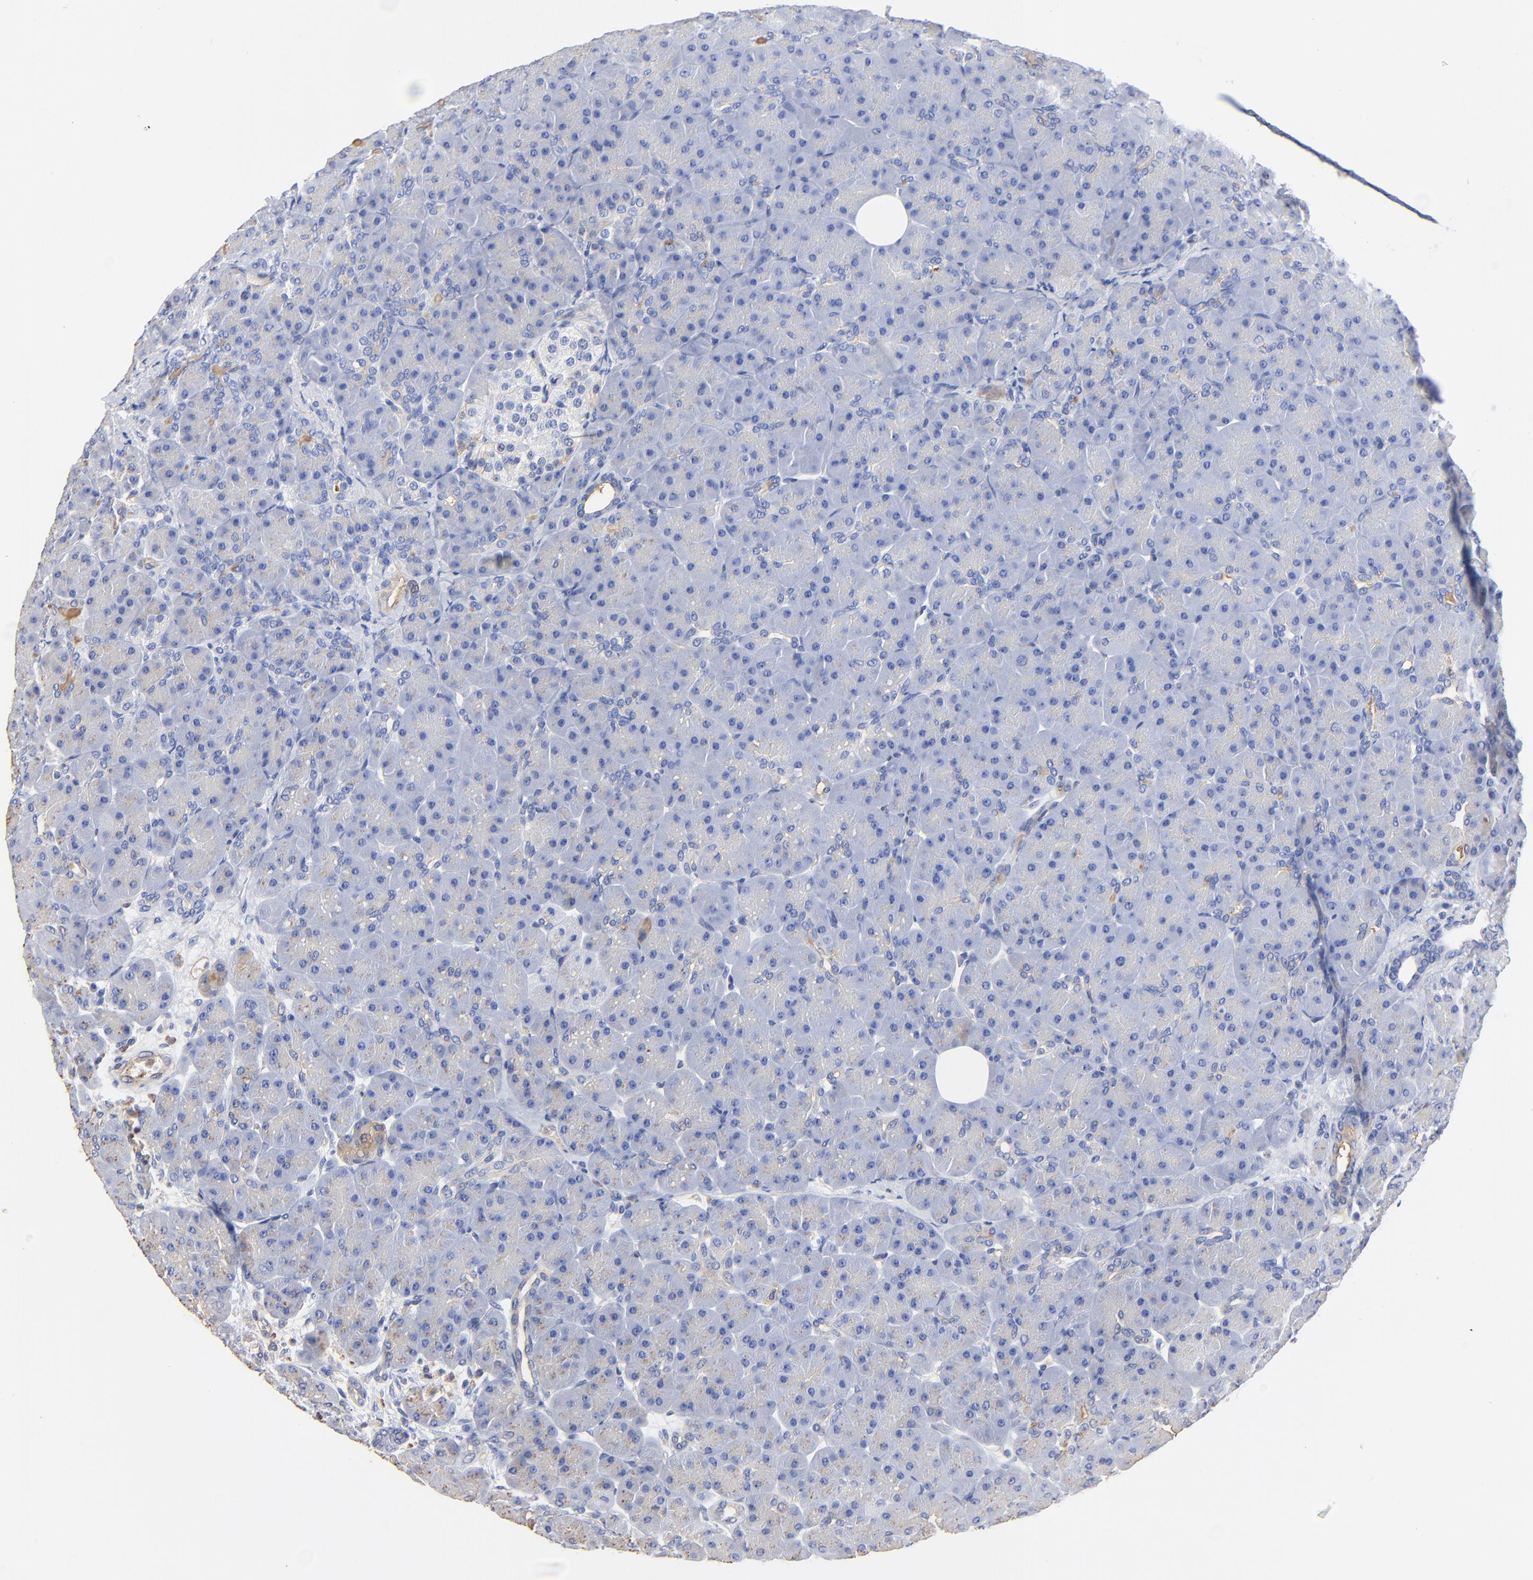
{"staining": {"intensity": "weak", "quantity": "<25%", "location": "cytoplasmic/membranous"}, "tissue": "pancreas", "cell_type": "Exocrine glandular cells", "image_type": "normal", "snomed": [{"axis": "morphology", "description": "Normal tissue, NOS"}, {"axis": "topography", "description": "Pancreas"}], "caption": "IHC image of normal pancreas stained for a protein (brown), which shows no positivity in exocrine glandular cells.", "gene": "TAGLN2", "patient": {"sex": "male", "age": 66}}